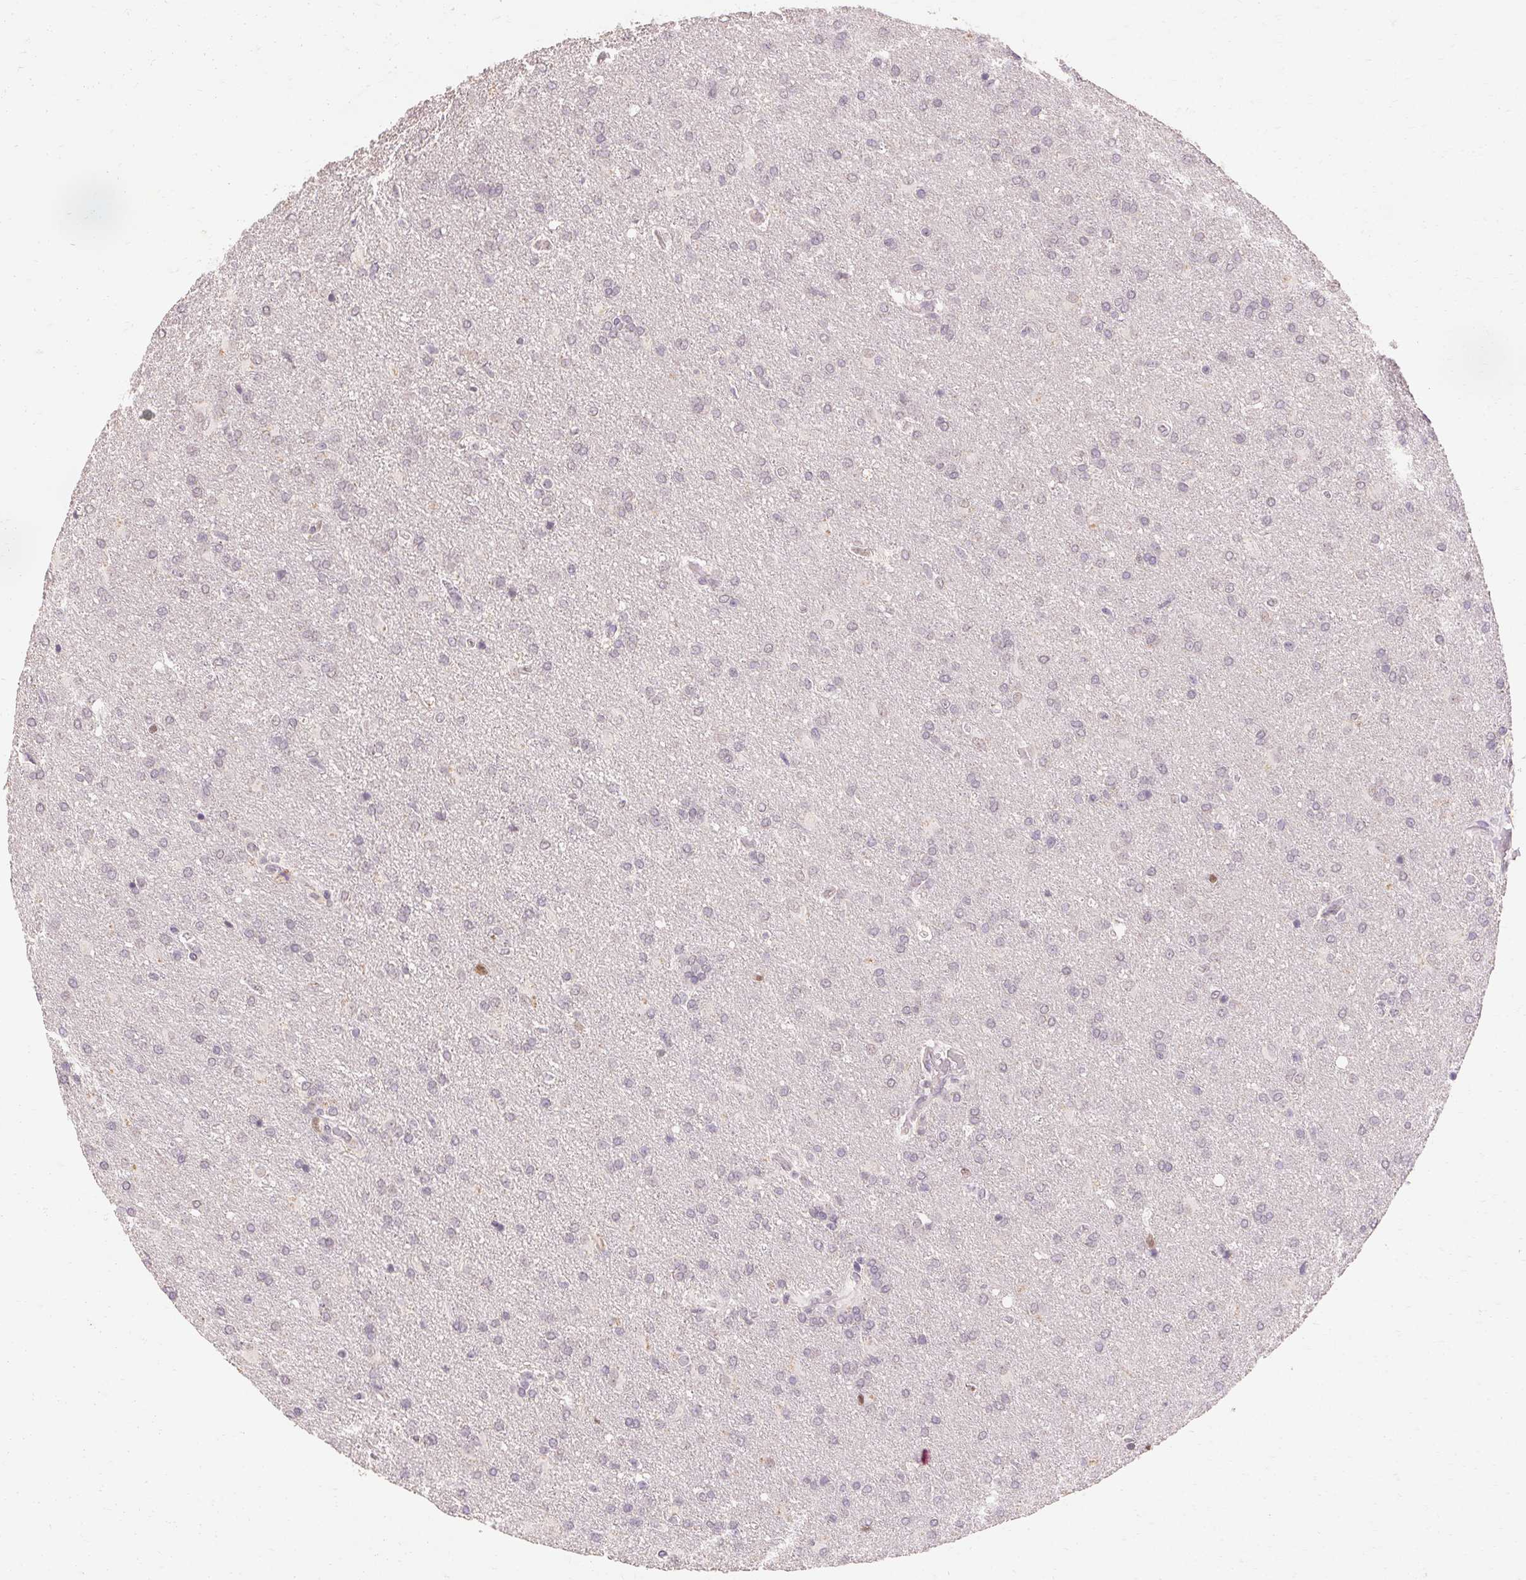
{"staining": {"intensity": "negative", "quantity": "none", "location": "none"}, "tissue": "glioma", "cell_type": "Tumor cells", "image_type": "cancer", "snomed": [{"axis": "morphology", "description": "Glioma, malignant, High grade"}, {"axis": "topography", "description": "Brain"}], "caption": "Tumor cells show no significant staining in glioma.", "gene": "SKP2", "patient": {"sex": "male", "age": 68}}